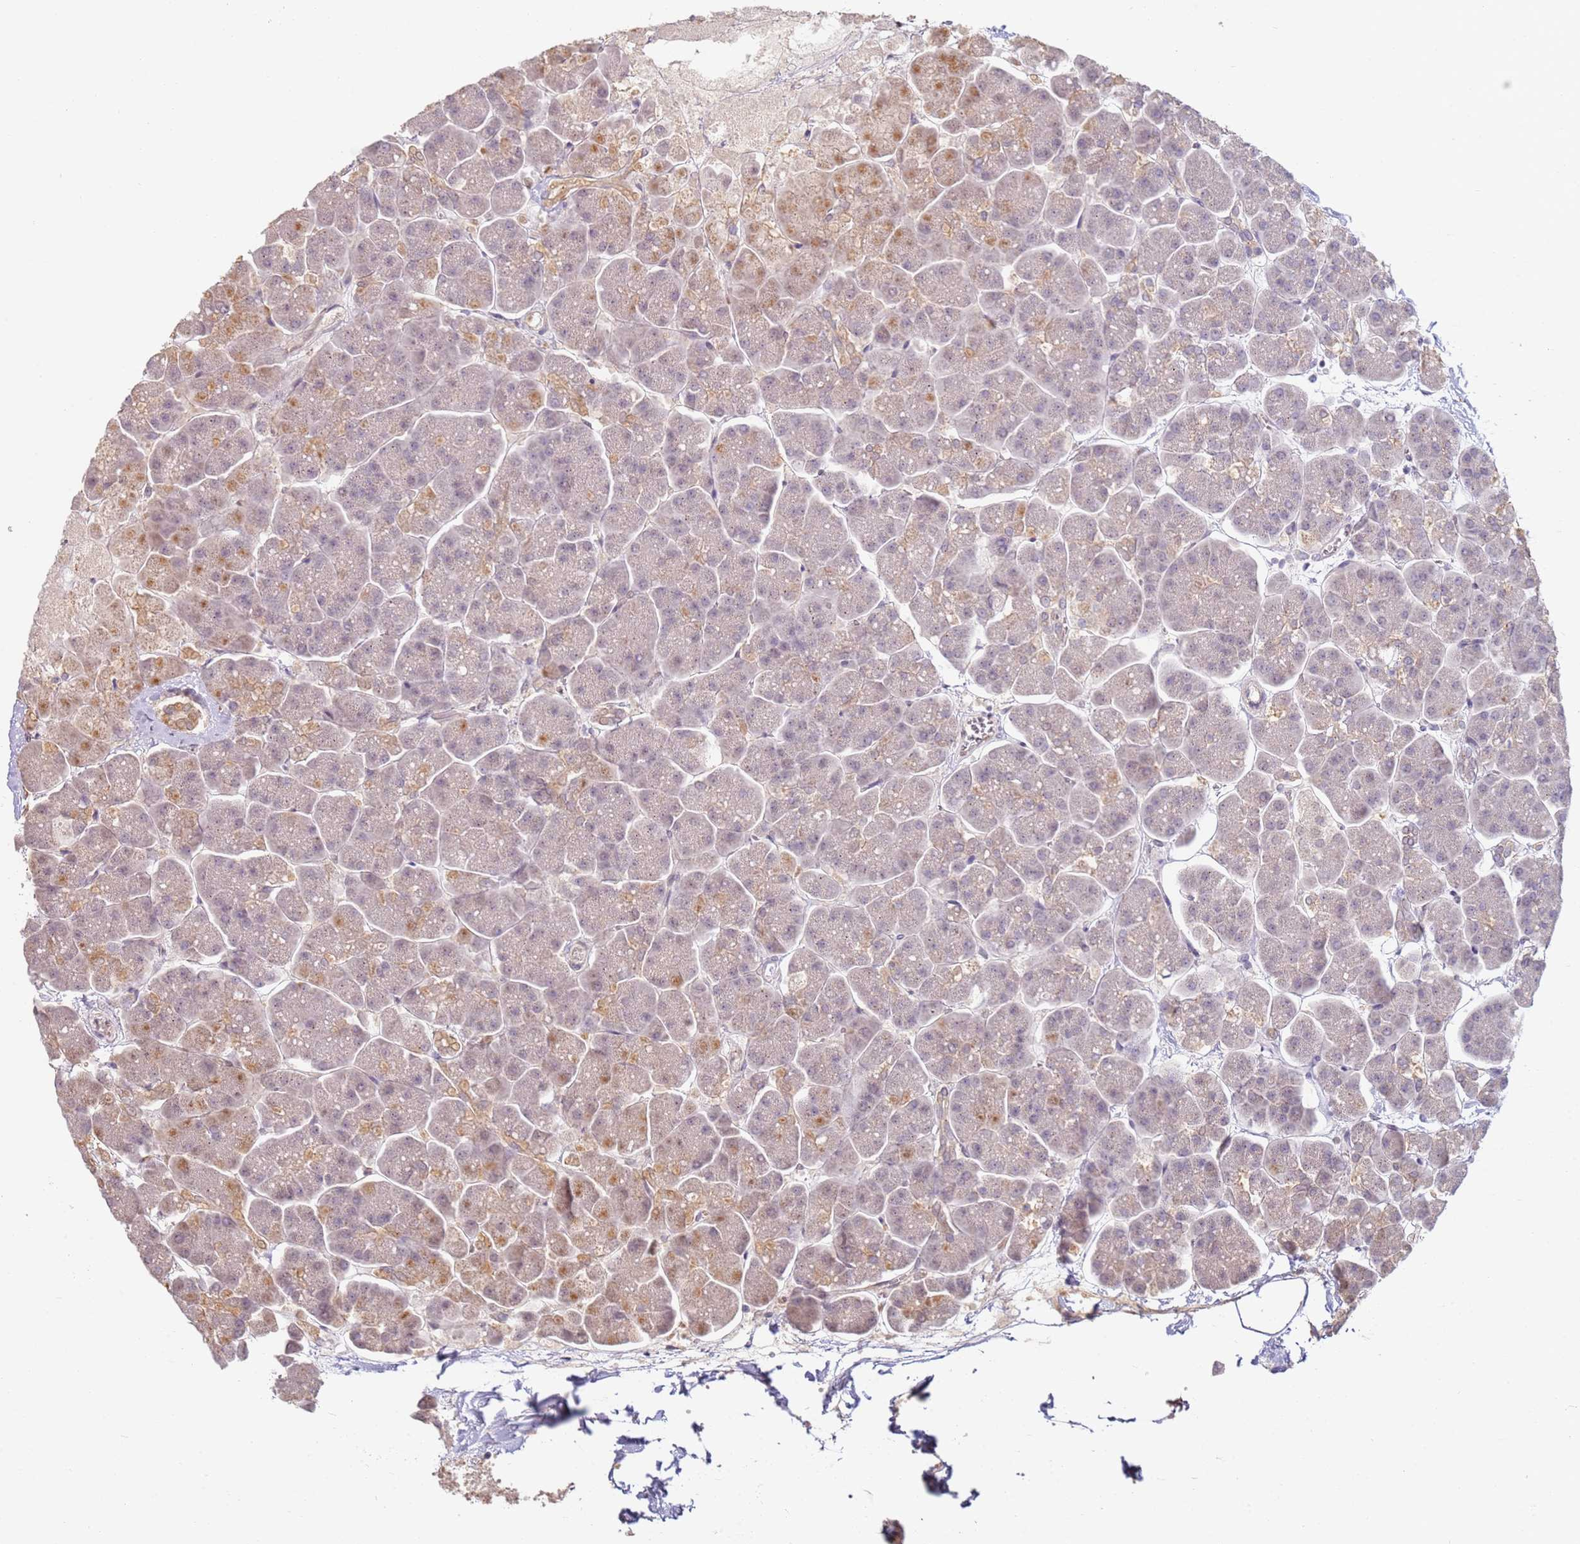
{"staining": {"intensity": "moderate", "quantity": "<25%", "location": "cytoplasmic/membranous"}, "tissue": "pancreas", "cell_type": "Exocrine glandular cells", "image_type": "normal", "snomed": [{"axis": "morphology", "description": "Normal tissue, NOS"}, {"axis": "topography", "description": "Pancreas"}, {"axis": "topography", "description": "Peripheral nerve tissue"}], "caption": "Immunohistochemical staining of benign human pancreas displays <25% levels of moderate cytoplasmic/membranous protein positivity in approximately <25% of exocrine glandular cells. The staining was performed using DAB to visualize the protein expression in brown, while the nuclei were stained in blue with hematoxylin (Magnification: 20x).", "gene": "WDR93", "patient": {"sex": "male", "age": 54}}